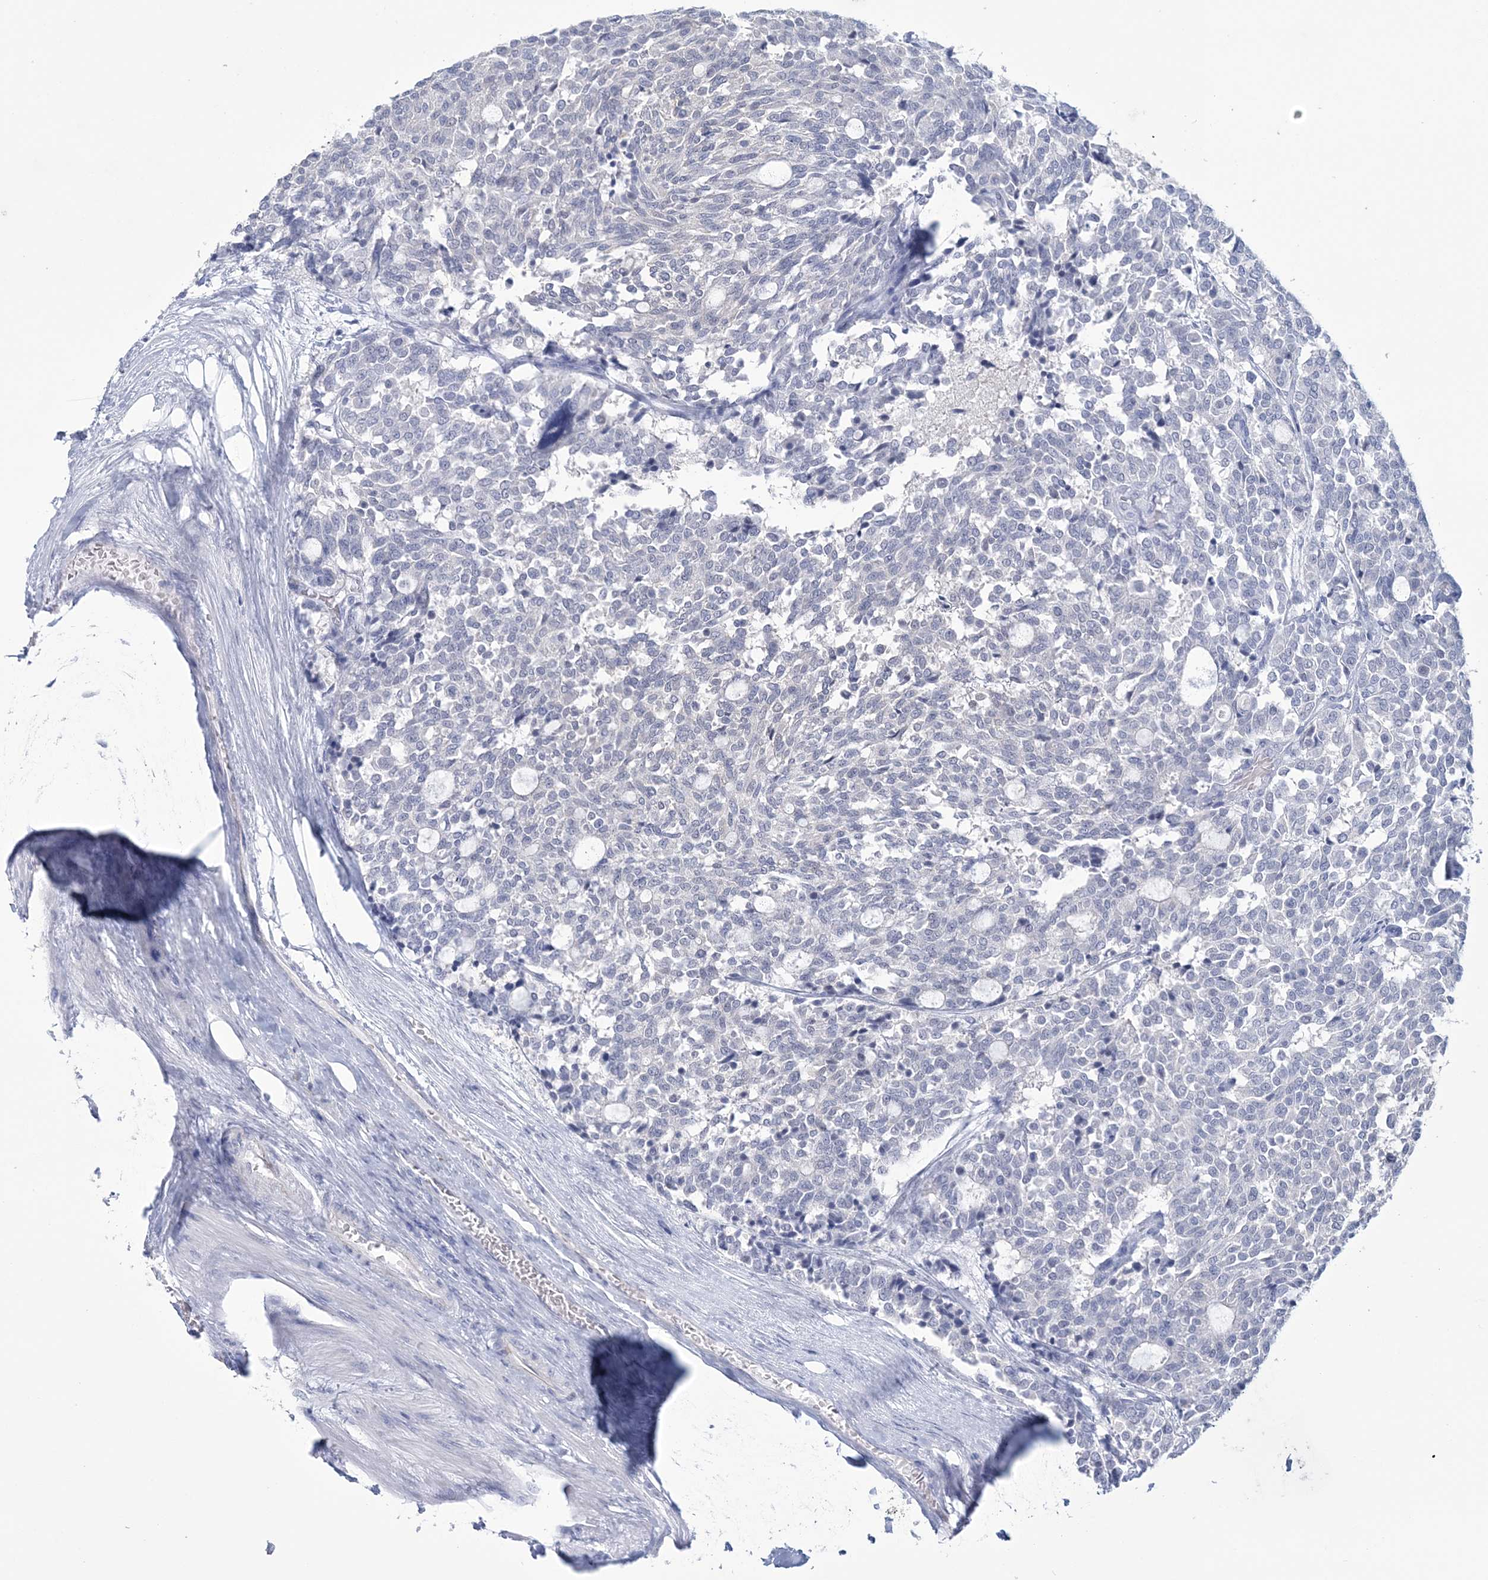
{"staining": {"intensity": "negative", "quantity": "none", "location": "none"}, "tissue": "carcinoid", "cell_type": "Tumor cells", "image_type": "cancer", "snomed": [{"axis": "morphology", "description": "Carcinoid, malignant, NOS"}, {"axis": "topography", "description": "Pancreas"}], "caption": "The immunohistochemistry (IHC) photomicrograph has no significant positivity in tumor cells of carcinoid (malignant) tissue.", "gene": "DPCD", "patient": {"sex": "female", "age": 54}}